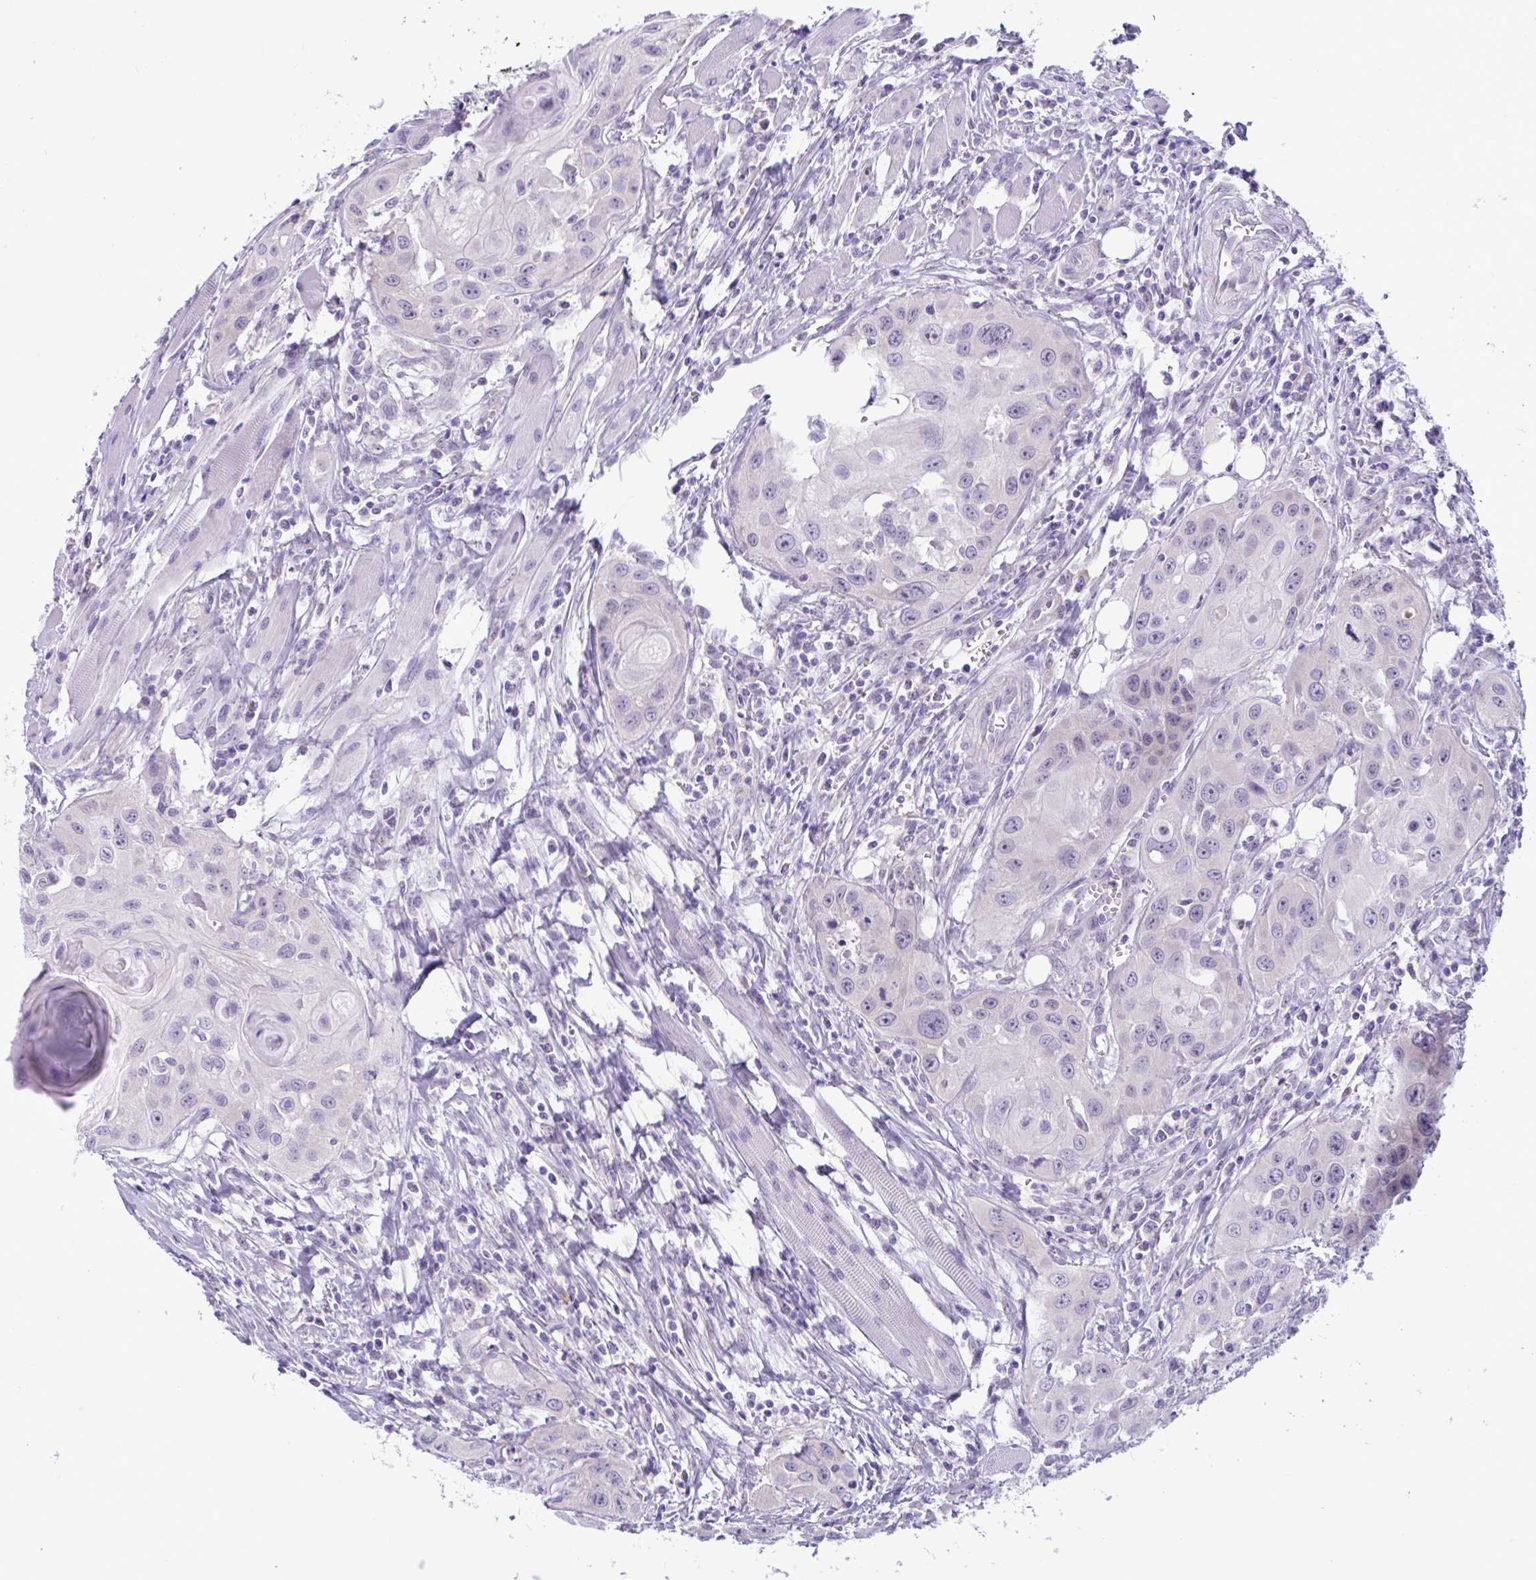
{"staining": {"intensity": "negative", "quantity": "none", "location": "none"}, "tissue": "head and neck cancer", "cell_type": "Tumor cells", "image_type": "cancer", "snomed": [{"axis": "morphology", "description": "Squamous cell carcinoma, NOS"}, {"axis": "topography", "description": "Oral tissue"}, {"axis": "topography", "description": "Head-Neck"}], "caption": "Head and neck cancer (squamous cell carcinoma) stained for a protein using IHC reveals no expression tumor cells.", "gene": "WNT9B", "patient": {"sex": "male", "age": 58}}